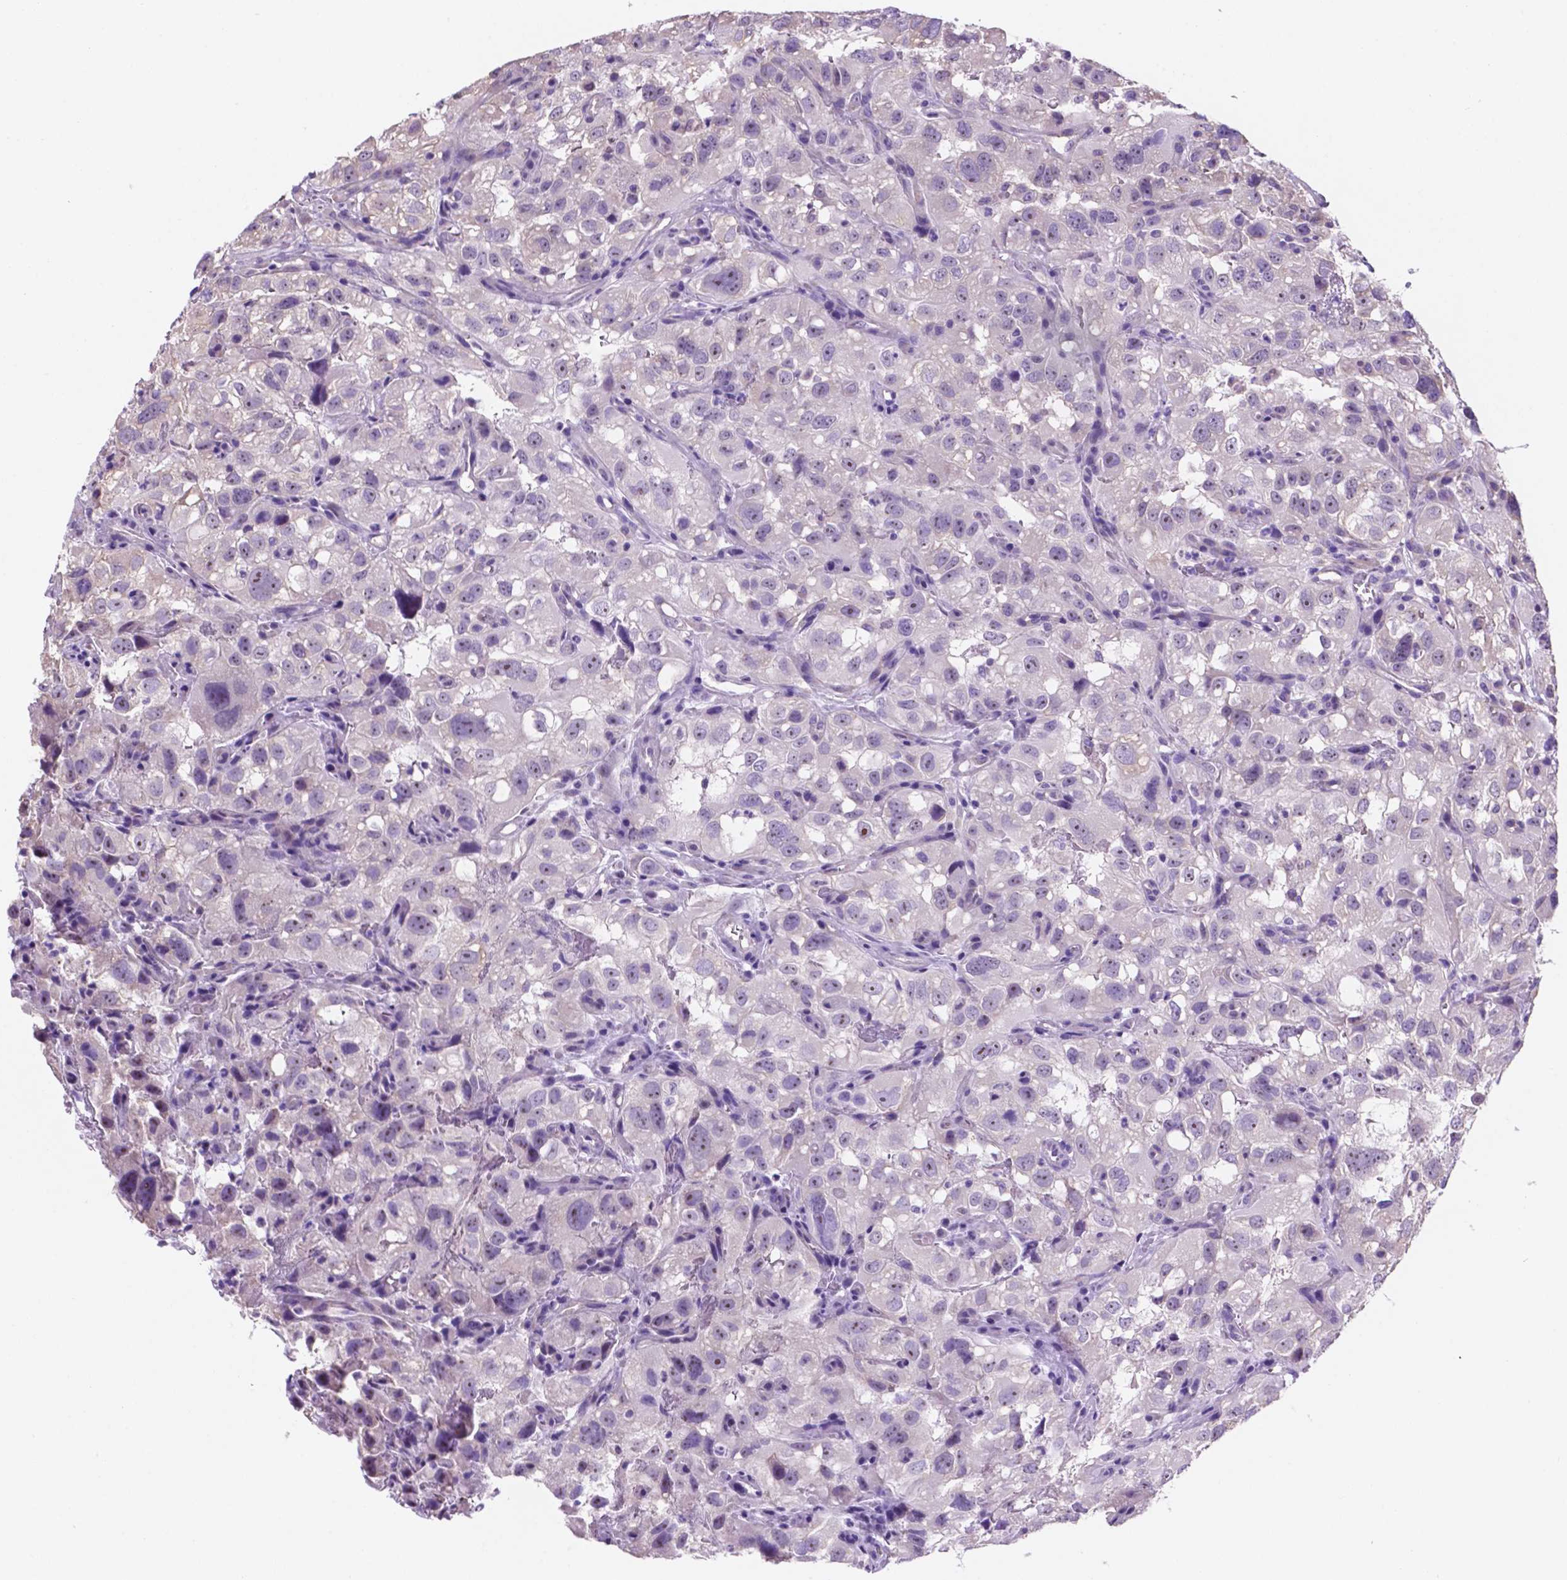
{"staining": {"intensity": "moderate", "quantity": "<25%", "location": "nuclear"}, "tissue": "renal cancer", "cell_type": "Tumor cells", "image_type": "cancer", "snomed": [{"axis": "morphology", "description": "Adenocarcinoma, NOS"}, {"axis": "topography", "description": "Kidney"}], "caption": "An image of human adenocarcinoma (renal) stained for a protein displays moderate nuclear brown staining in tumor cells.", "gene": "SPDYA", "patient": {"sex": "male", "age": 64}}